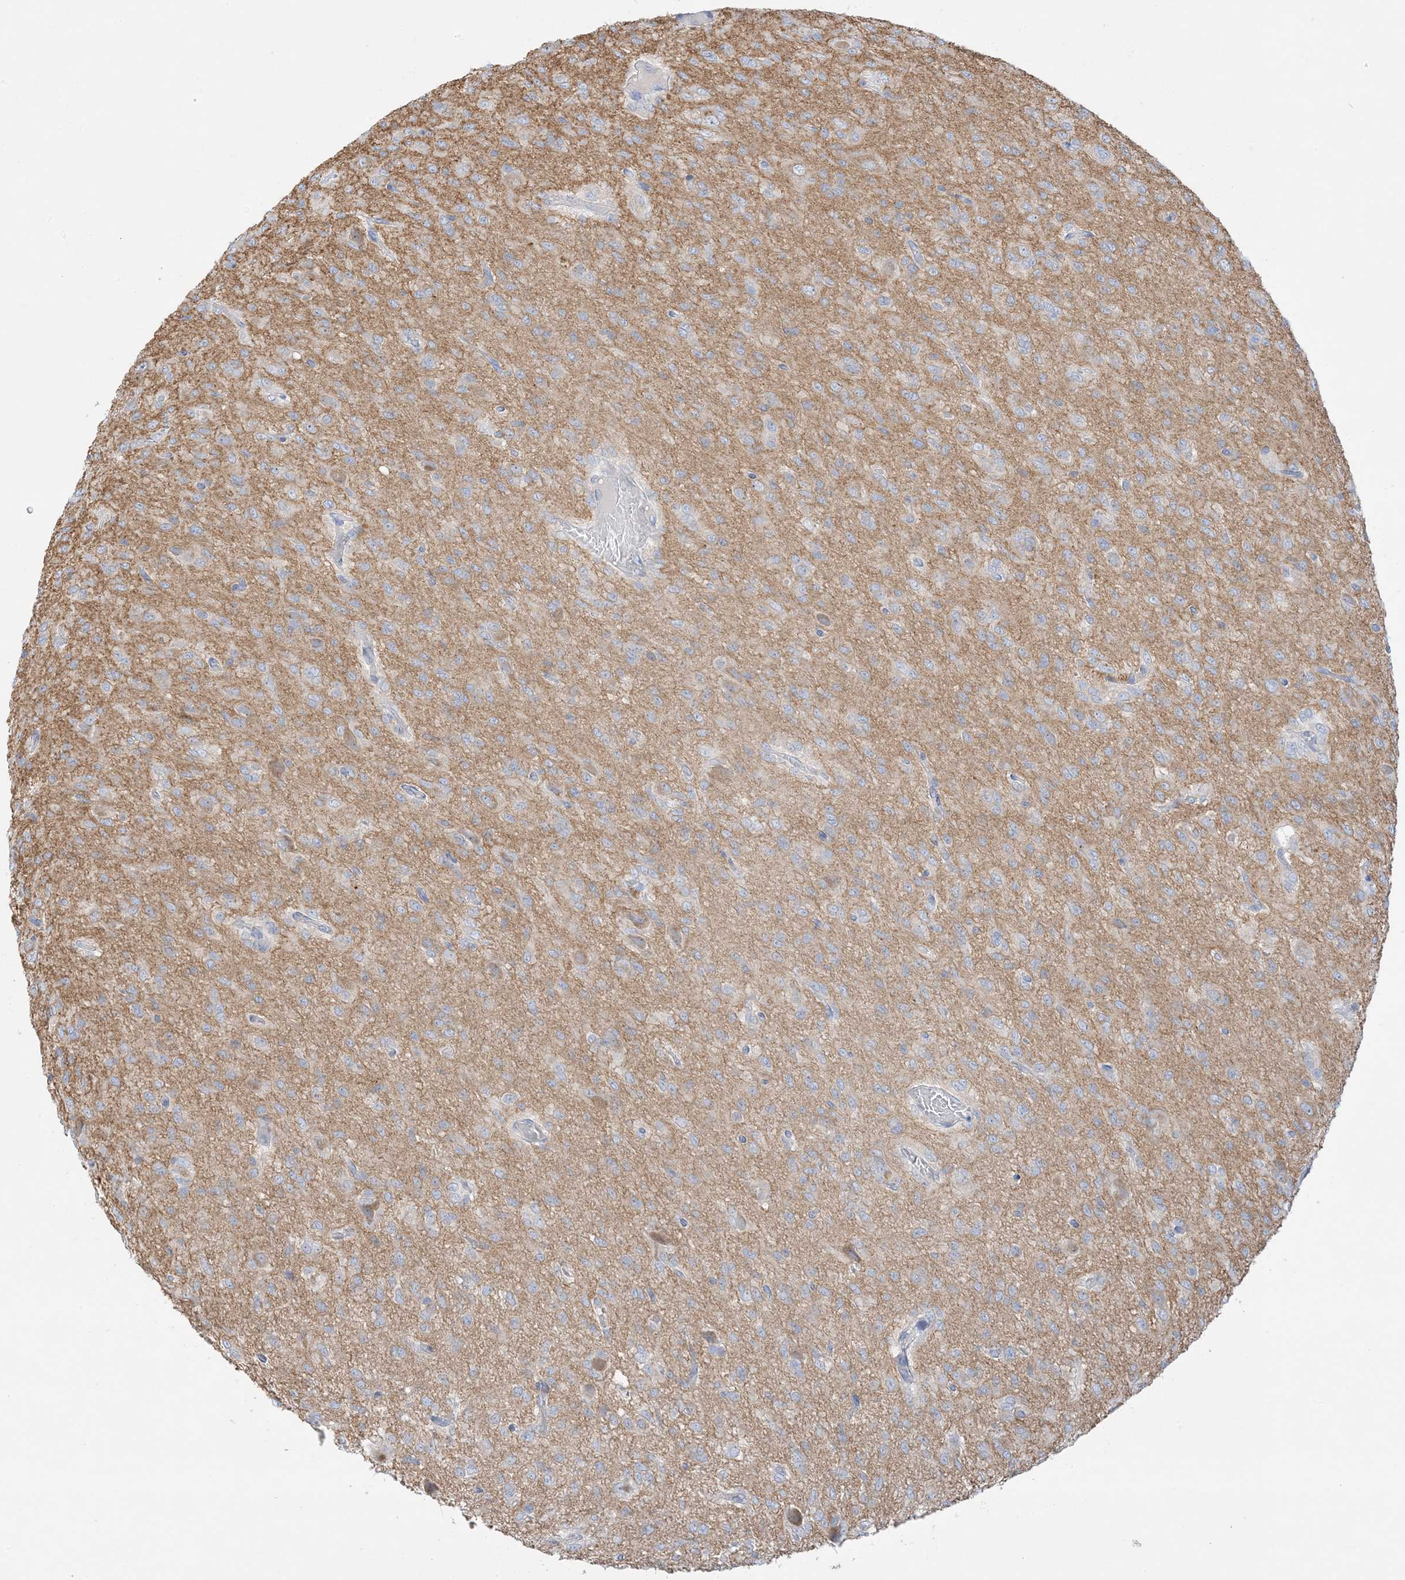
{"staining": {"intensity": "negative", "quantity": "none", "location": "none"}, "tissue": "glioma", "cell_type": "Tumor cells", "image_type": "cancer", "snomed": [{"axis": "morphology", "description": "Glioma, malignant, High grade"}, {"axis": "topography", "description": "Brain"}], "caption": "IHC micrograph of neoplastic tissue: human glioma stained with DAB (3,3'-diaminobenzidine) shows no significant protein expression in tumor cells.", "gene": "FAM184A", "patient": {"sex": "female", "age": 59}}